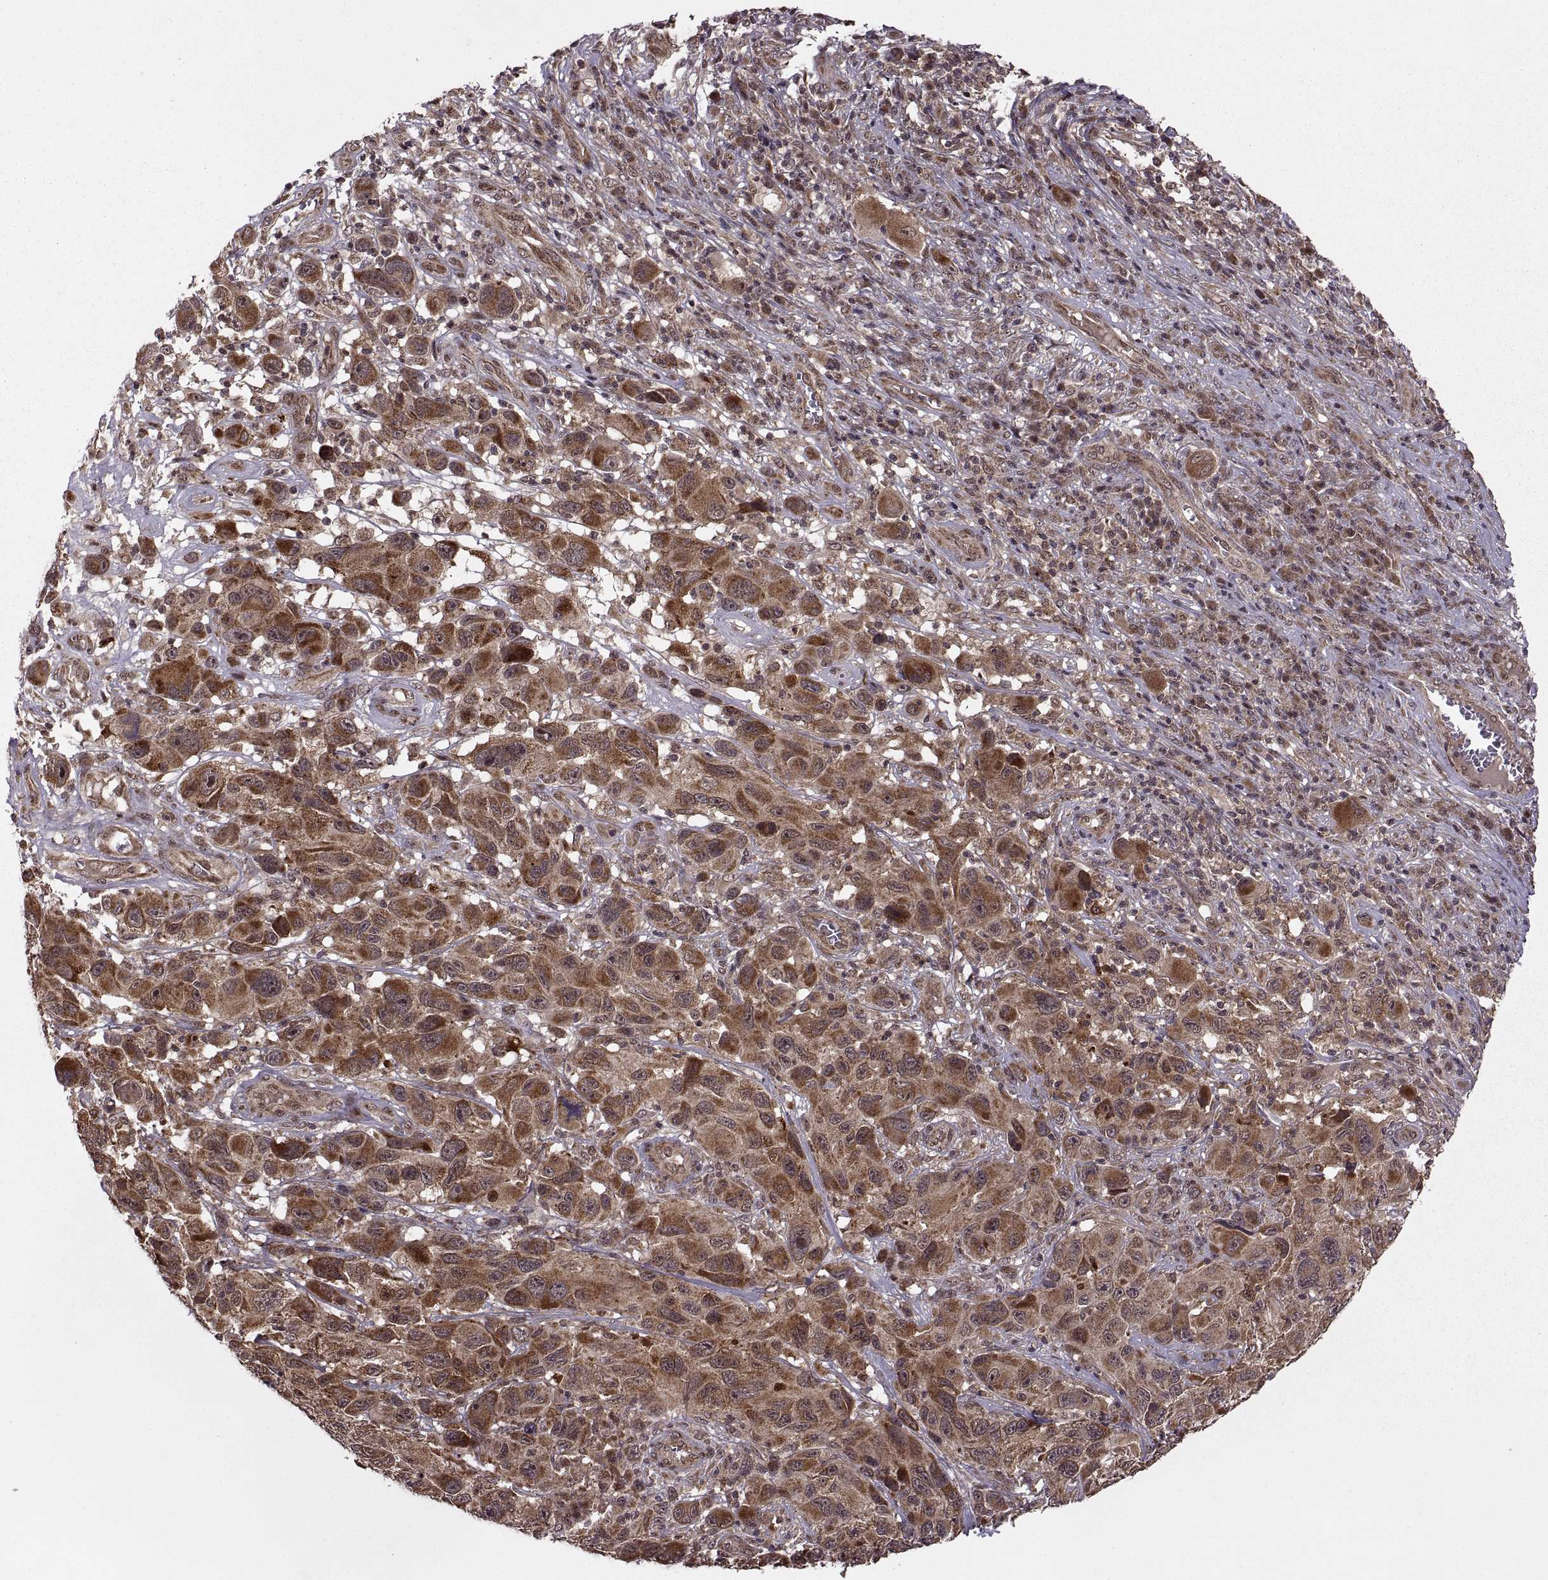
{"staining": {"intensity": "moderate", "quantity": ">75%", "location": "cytoplasmic/membranous"}, "tissue": "melanoma", "cell_type": "Tumor cells", "image_type": "cancer", "snomed": [{"axis": "morphology", "description": "Malignant melanoma, NOS"}, {"axis": "topography", "description": "Skin"}], "caption": "This is a histology image of immunohistochemistry staining of melanoma, which shows moderate staining in the cytoplasmic/membranous of tumor cells.", "gene": "PTOV1", "patient": {"sex": "male", "age": 53}}